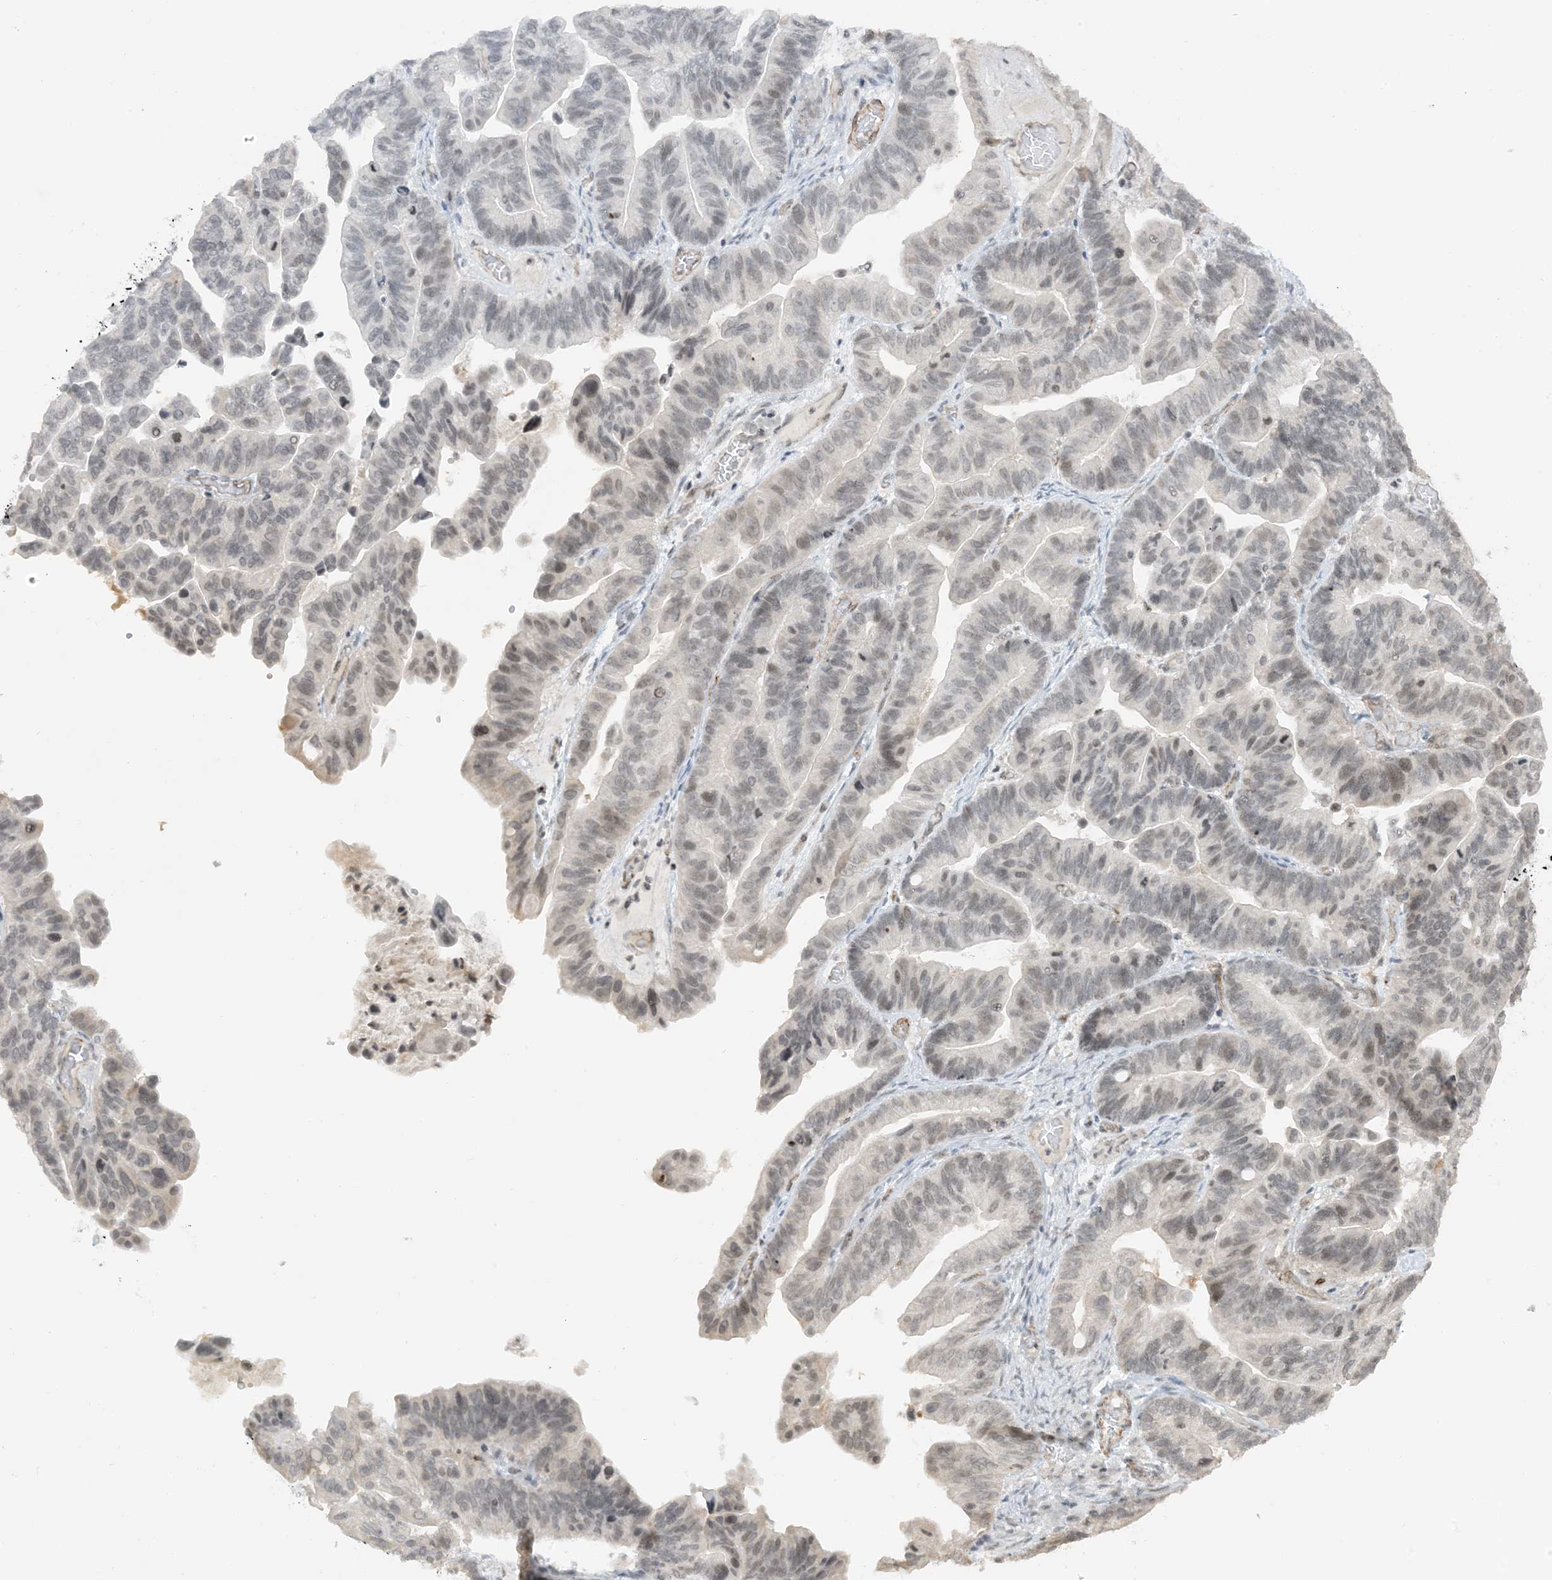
{"staining": {"intensity": "weak", "quantity": "<25%", "location": "nuclear"}, "tissue": "ovarian cancer", "cell_type": "Tumor cells", "image_type": "cancer", "snomed": [{"axis": "morphology", "description": "Cystadenocarcinoma, serous, NOS"}, {"axis": "topography", "description": "Ovary"}], "caption": "This is a histopathology image of IHC staining of ovarian cancer, which shows no expression in tumor cells.", "gene": "METAP1D", "patient": {"sex": "female", "age": 56}}